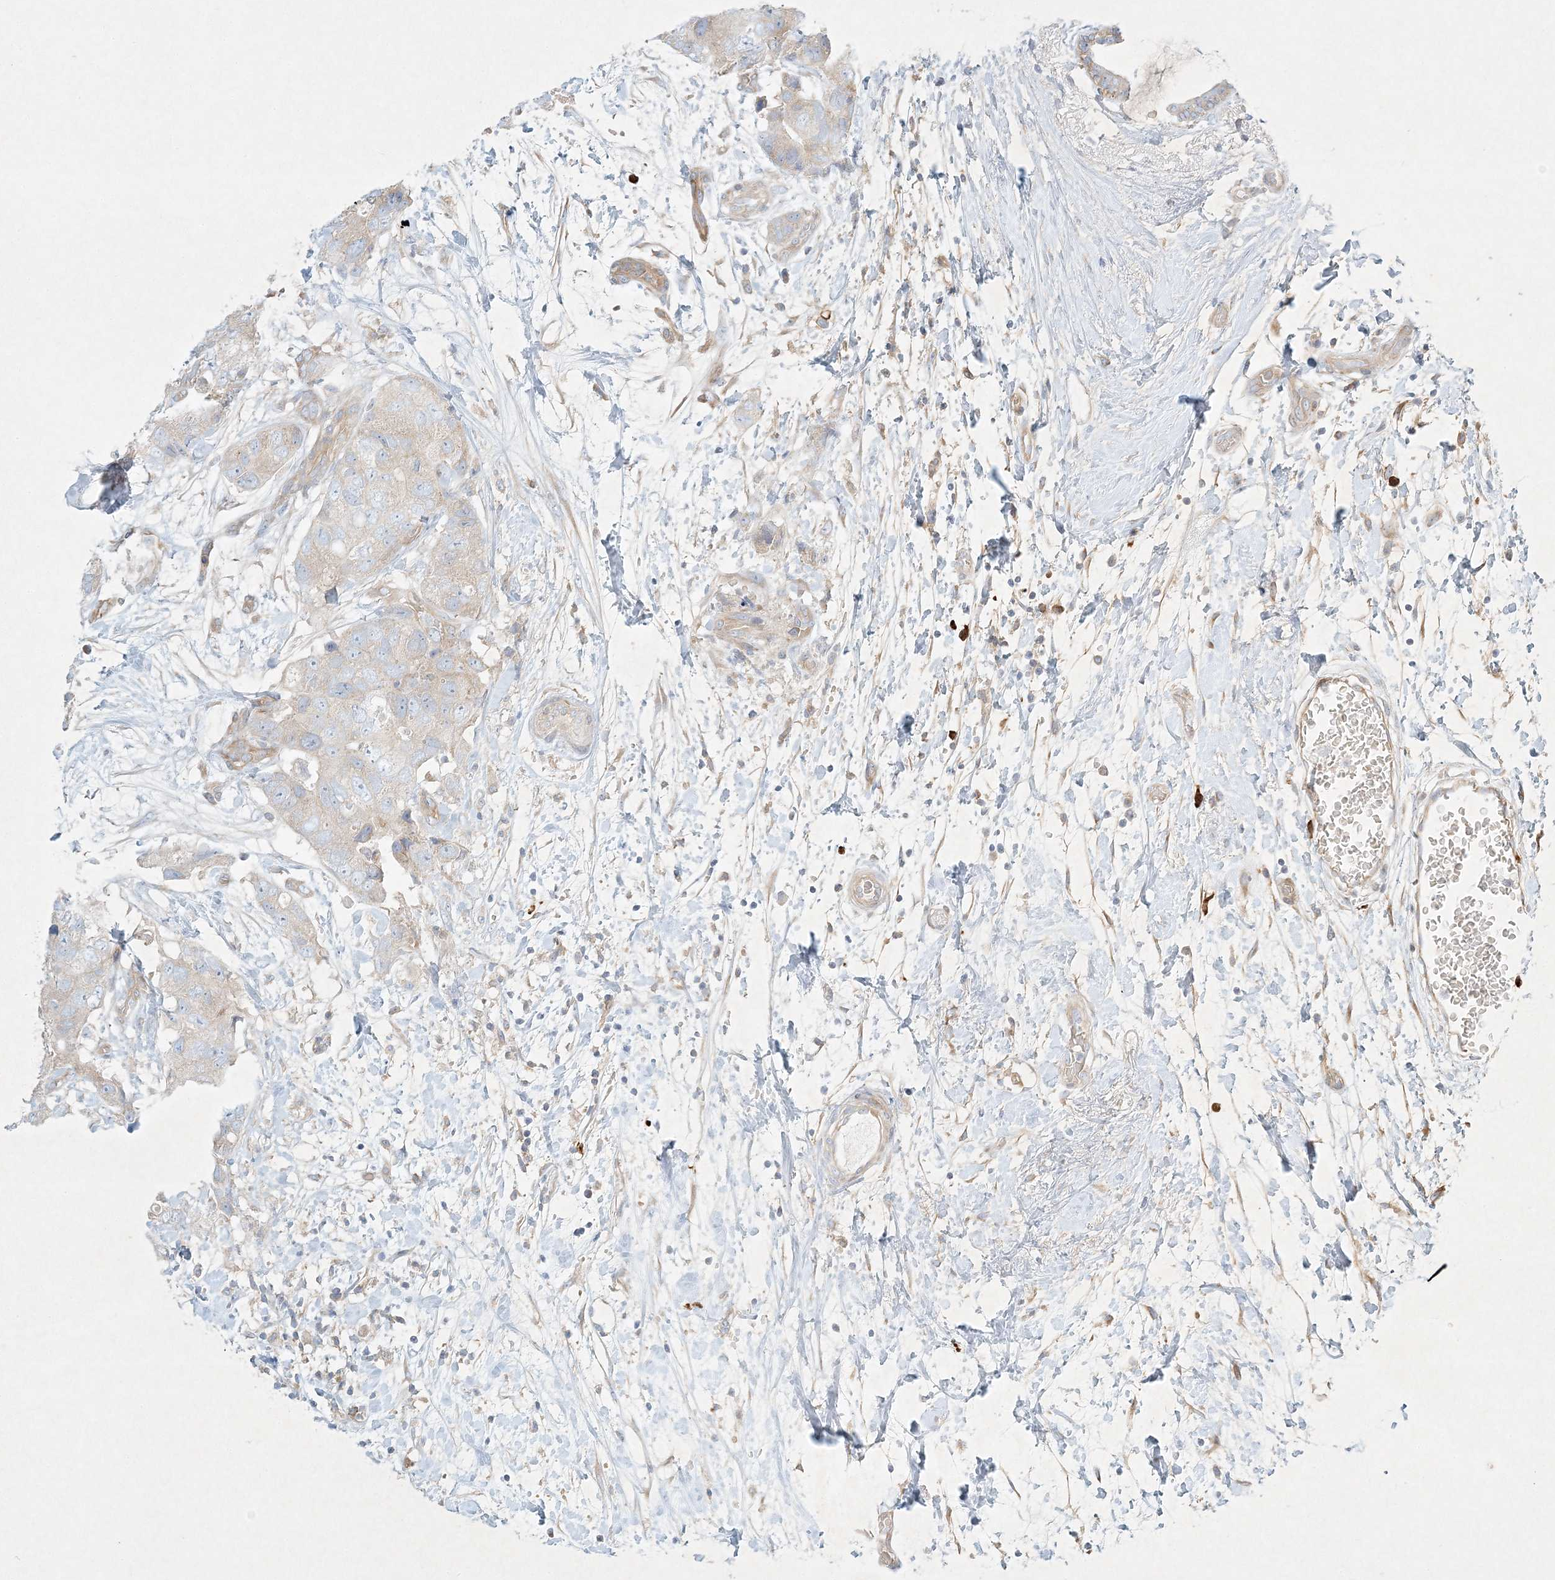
{"staining": {"intensity": "weak", "quantity": ">75%", "location": "cytoplasmic/membranous"}, "tissue": "breast cancer", "cell_type": "Tumor cells", "image_type": "cancer", "snomed": [{"axis": "morphology", "description": "Duct carcinoma"}, {"axis": "topography", "description": "Breast"}], "caption": "This image displays IHC staining of intraductal carcinoma (breast), with low weak cytoplasmic/membranous expression in about >75% of tumor cells.", "gene": "STK11IP", "patient": {"sex": "female", "age": 62}}